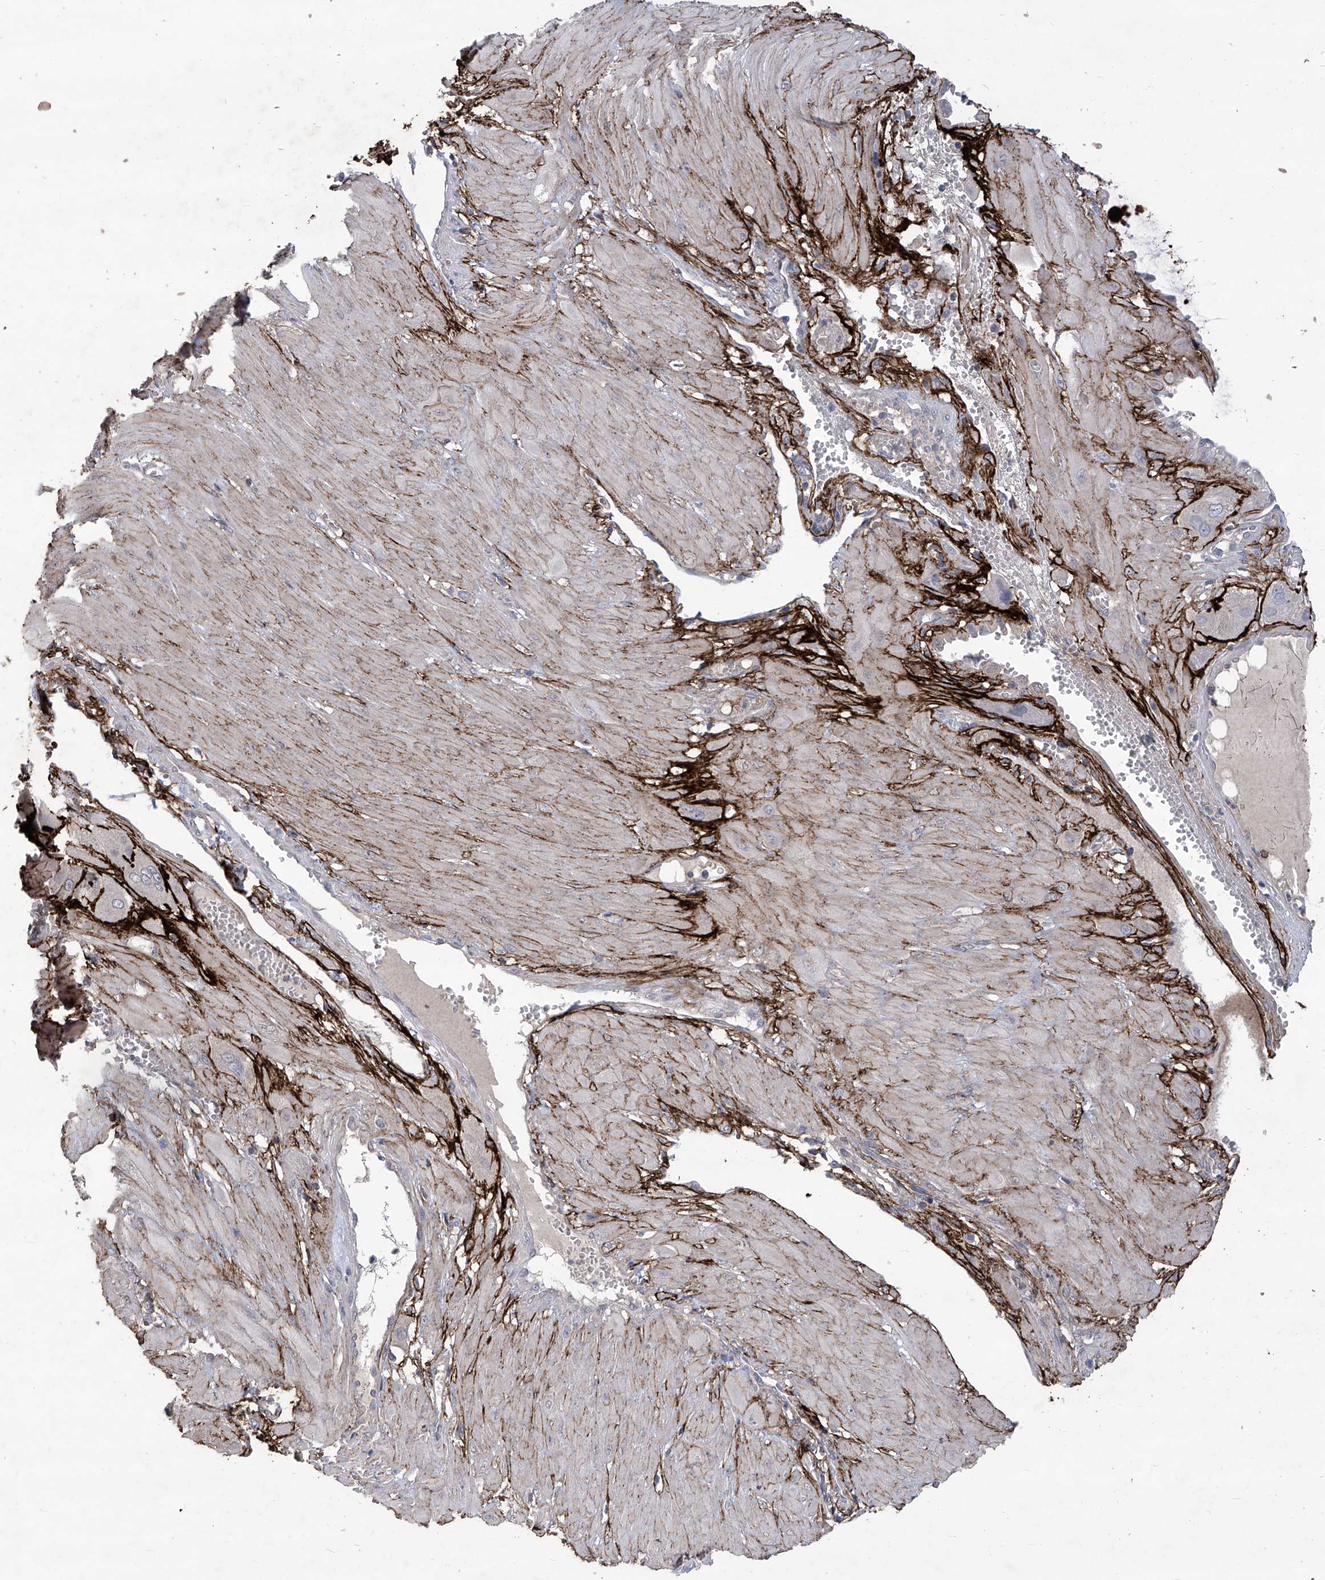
{"staining": {"intensity": "negative", "quantity": "none", "location": "none"}, "tissue": "cervical cancer", "cell_type": "Tumor cells", "image_type": "cancer", "snomed": [{"axis": "morphology", "description": "Squamous cell carcinoma, NOS"}, {"axis": "topography", "description": "Cervix"}], "caption": "A high-resolution image shows IHC staining of cervical squamous cell carcinoma, which demonstrates no significant positivity in tumor cells.", "gene": "TXNIP", "patient": {"sex": "female", "age": 34}}